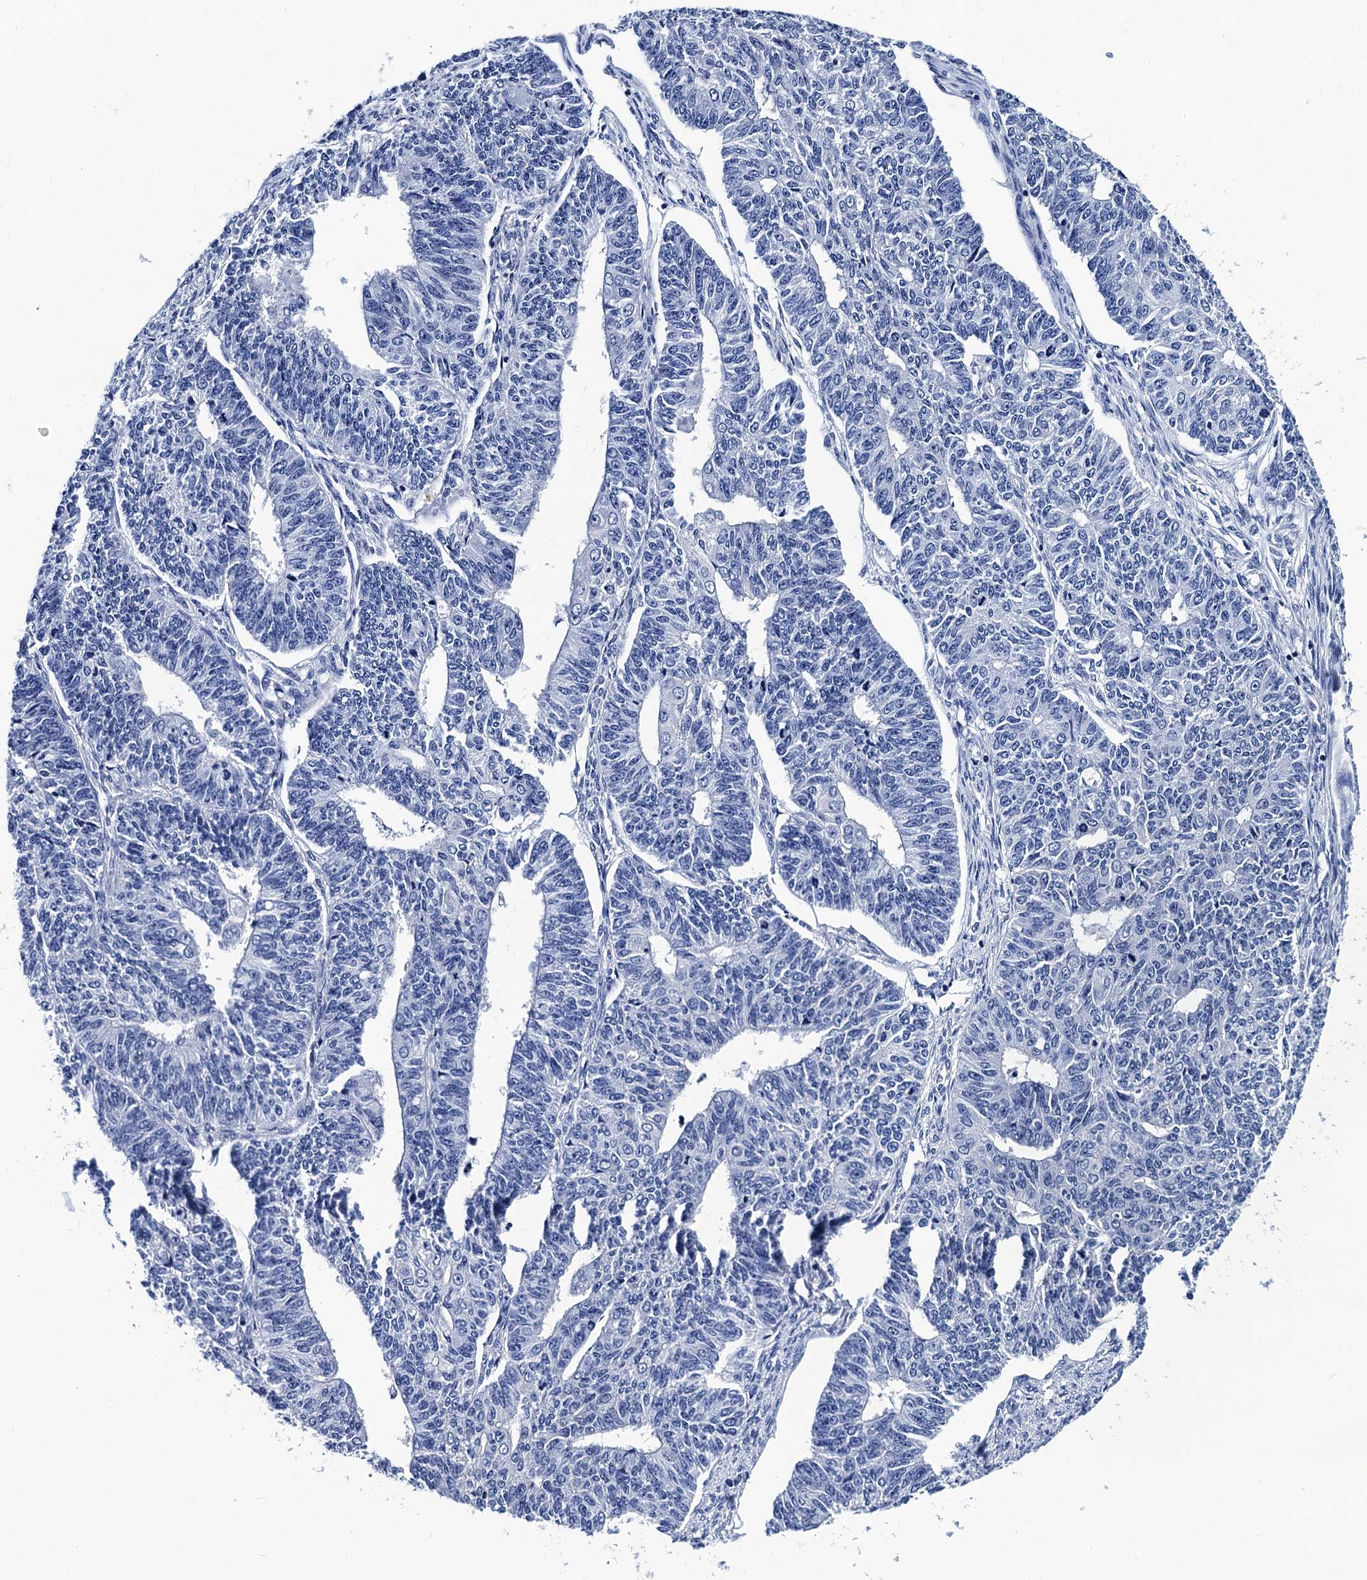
{"staining": {"intensity": "negative", "quantity": "none", "location": "none"}, "tissue": "endometrial cancer", "cell_type": "Tumor cells", "image_type": "cancer", "snomed": [{"axis": "morphology", "description": "Adenocarcinoma, NOS"}, {"axis": "topography", "description": "Endometrium"}], "caption": "Tumor cells show no significant expression in endometrial adenocarcinoma. Nuclei are stained in blue.", "gene": "LRRC30", "patient": {"sex": "female", "age": 32}}